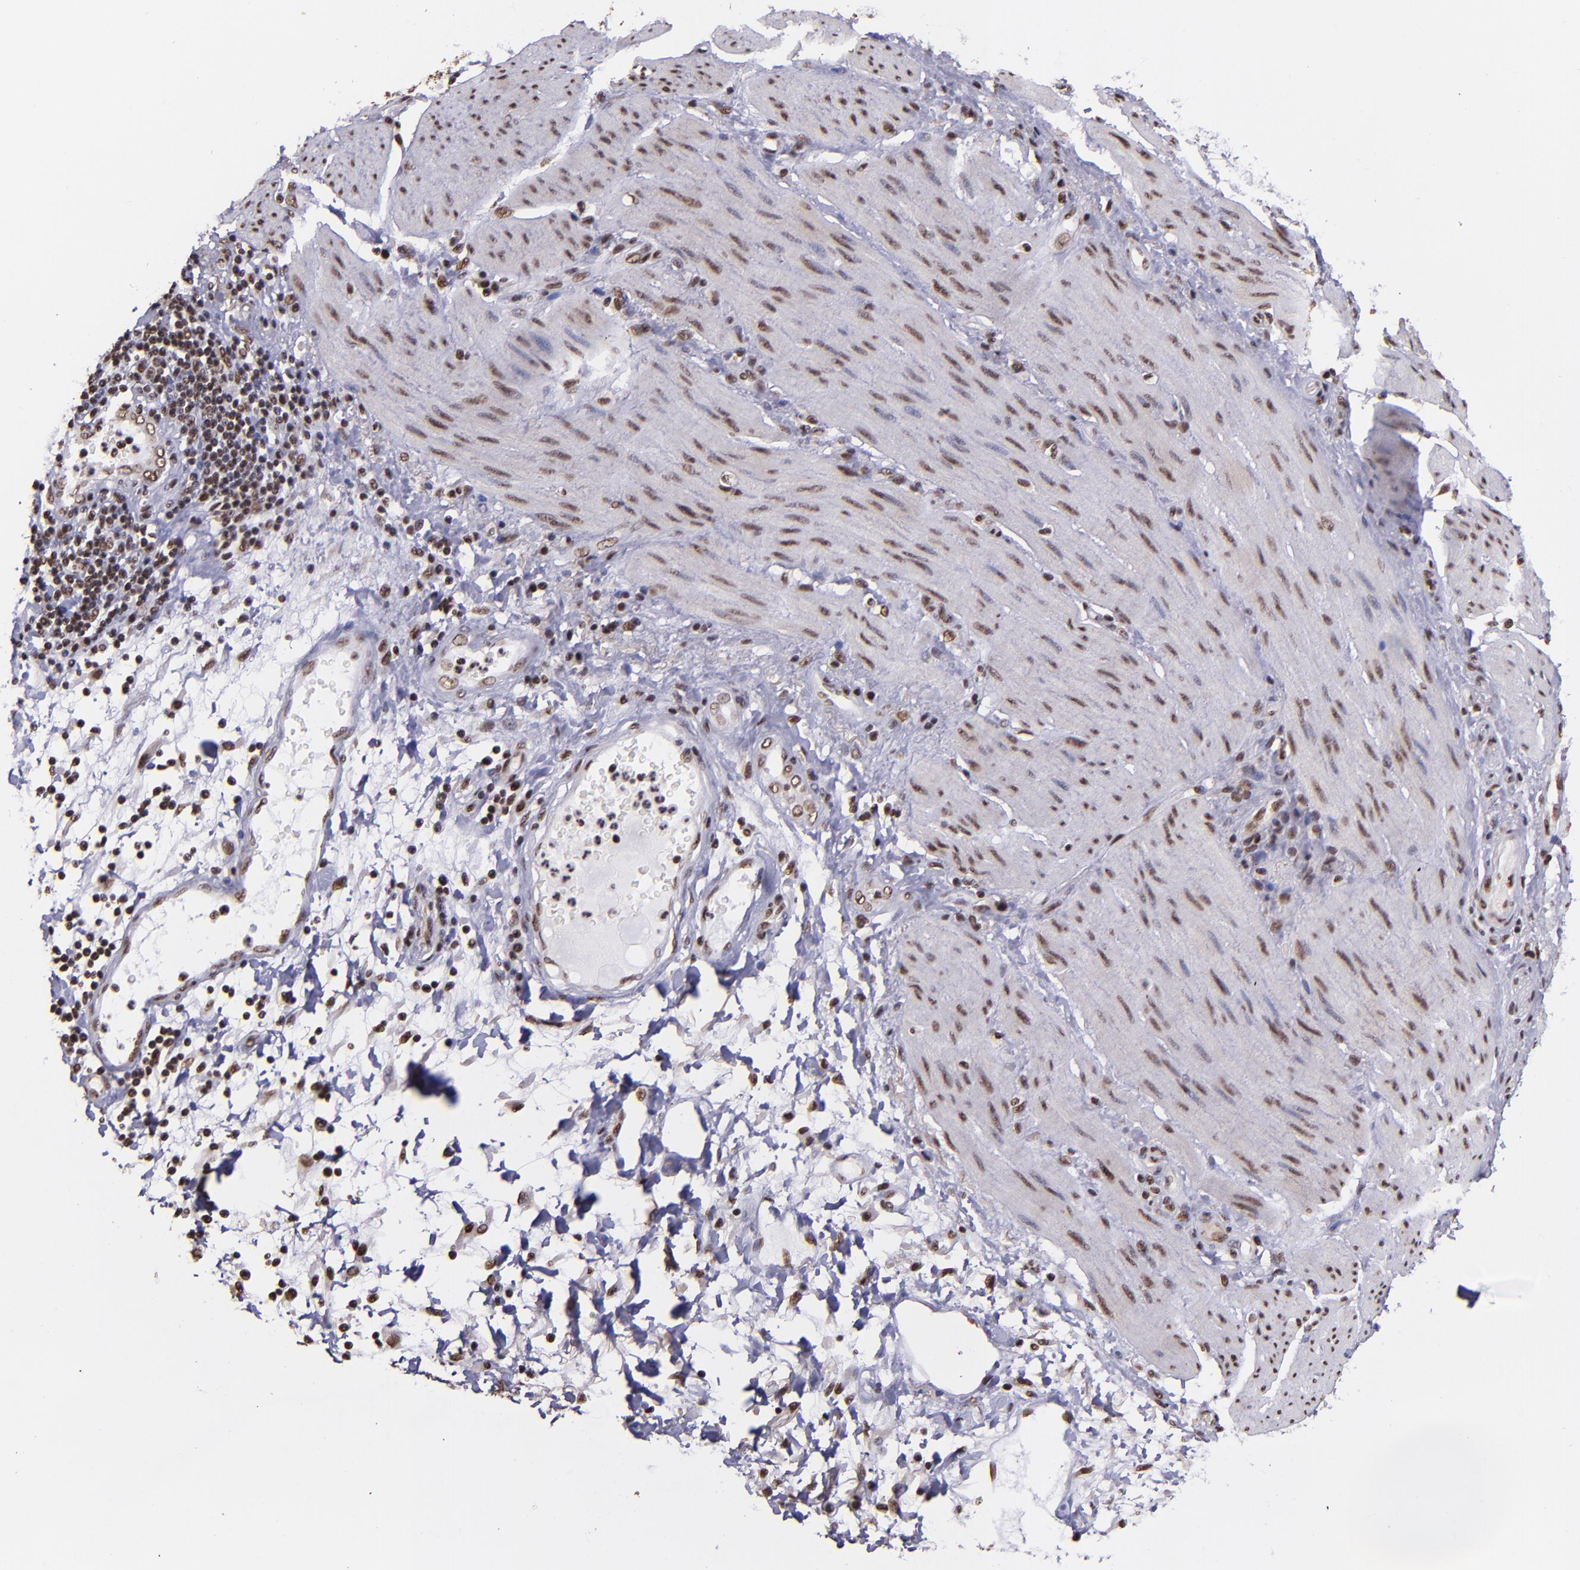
{"staining": {"intensity": "moderate", "quantity": ">75%", "location": "nuclear"}, "tissue": "stomach cancer", "cell_type": "Tumor cells", "image_type": "cancer", "snomed": [{"axis": "morphology", "description": "Adenocarcinoma, NOS"}, {"axis": "topography", "description": "Pancreas"}, {"axis": "topography", "description": "Stomach, upper"}], "caption": "About >75% of tumor cells in stomach adenocarcinoma display moderate nuclear protein positivity as visualized by brown immunohistochemical staining.", "gene": "PQBP1", "patient": {"sex": "male", "age": 77}}